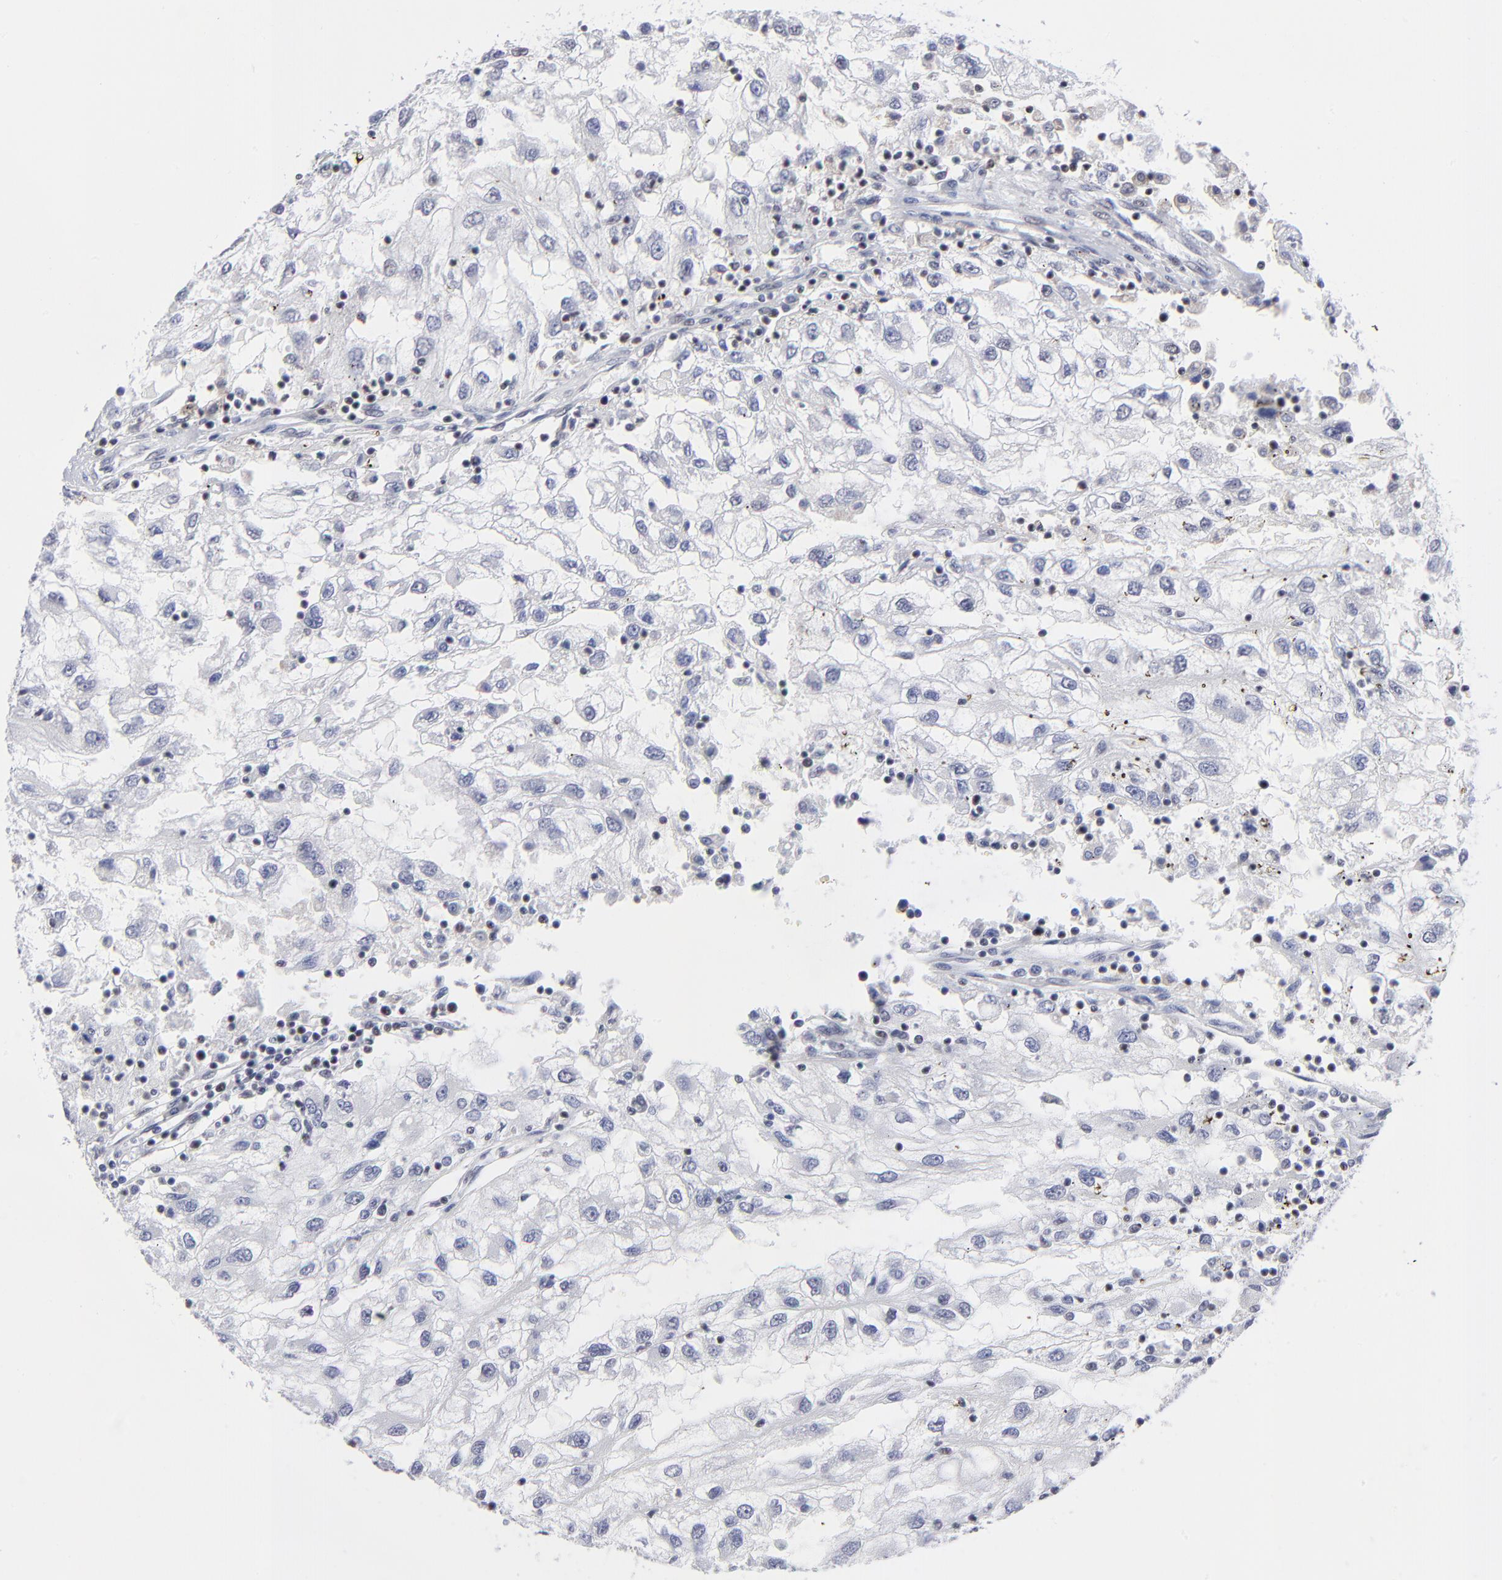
{"staining": {"intensity": "negative", "quantity": "none", "location": "none"}, "tissue": "renal cancer", "cell_type": "Tumor cells", "image_type": "cancer", "snomed": [{"axis": "morphology", "description": "Normal tissue, NOS"}, {"axis": "morphology", "description": "Adenocarcinoma, NOS"}, {"axis": "topography", "description": "Kidney"}], "caption": "Renal cancer (adenocarcinoma) stained for a protein using IHC displays no positivity tumor cells.", "gene": "SP2", "patient": {"sex": "male", "age": 71}}